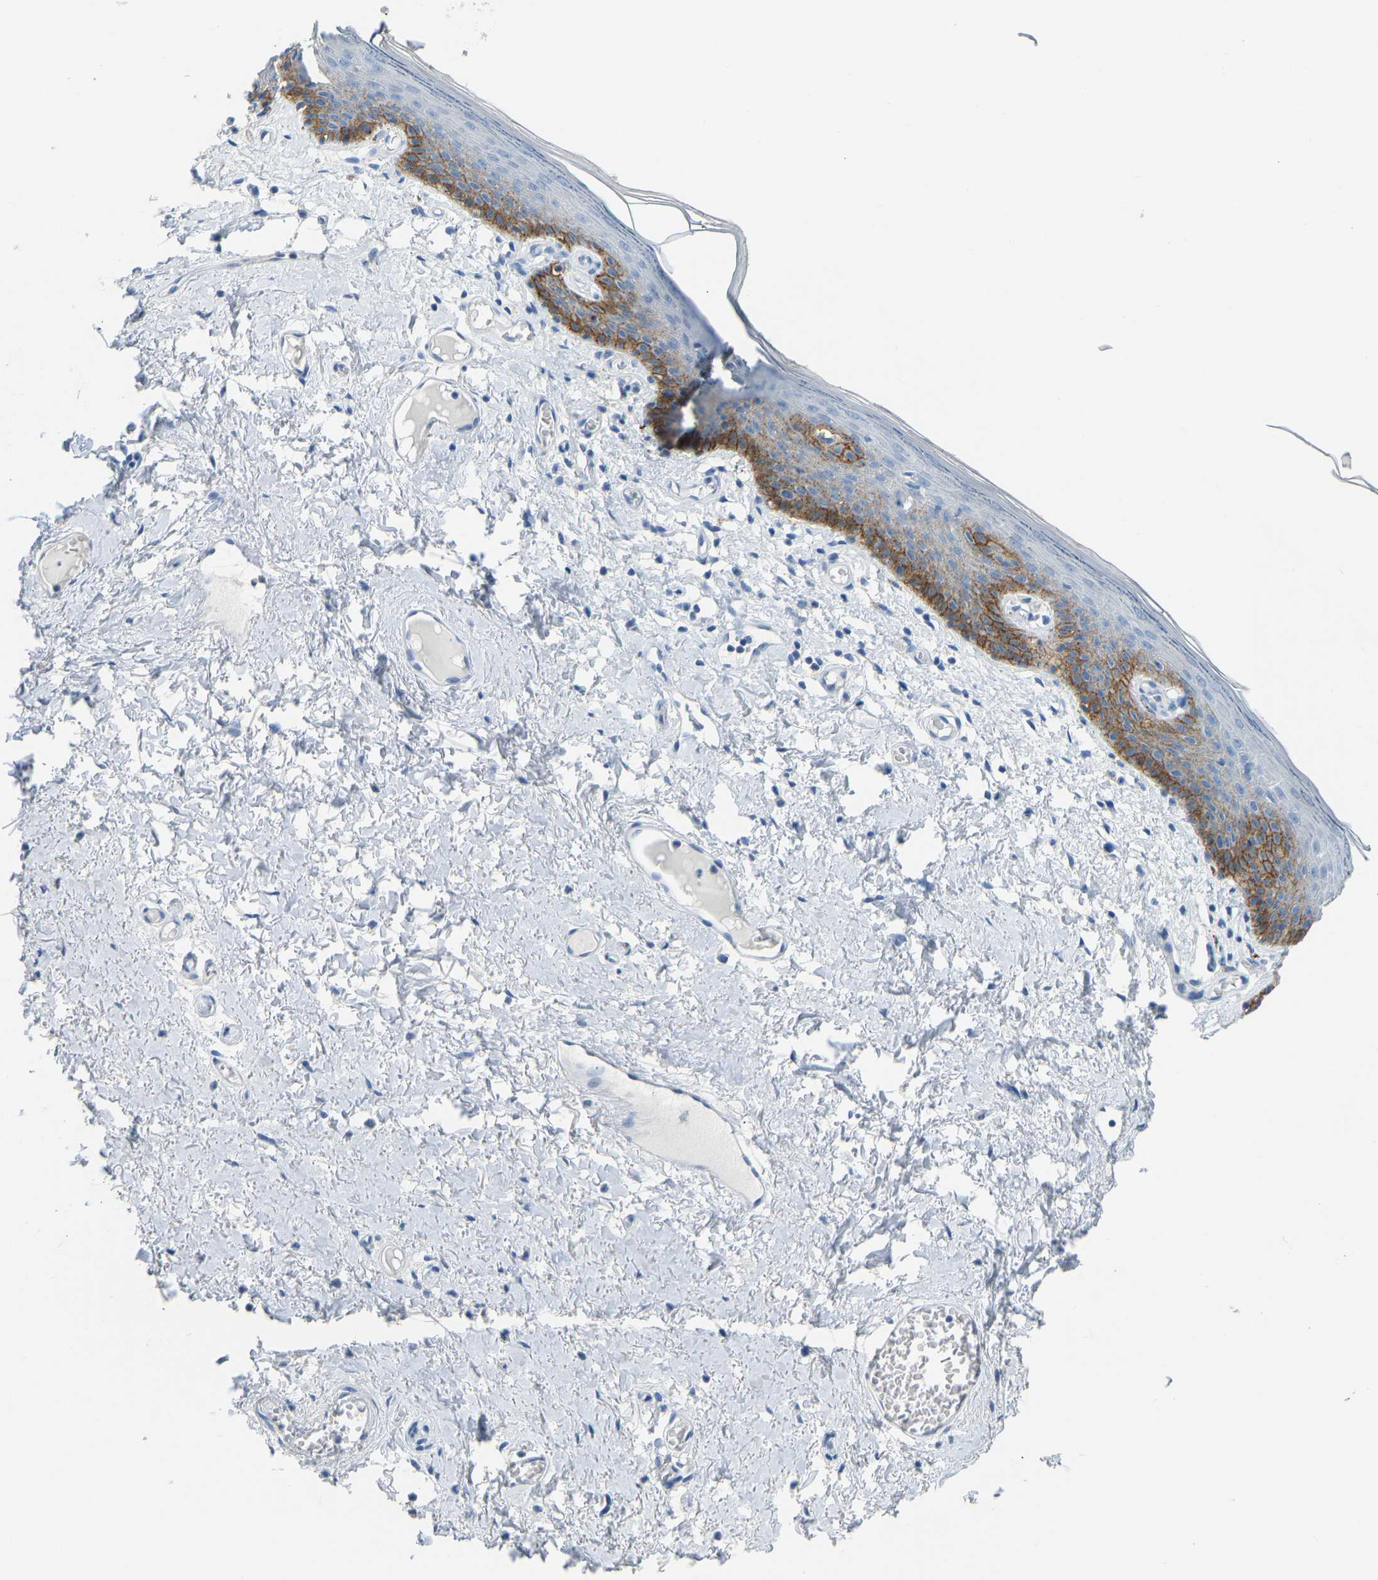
{"staining": {"intensity": "moderate", "quantity": "<25%", "location": "cytoplasmic/membranous"}, "tissue": "skin", "cell_type": "Epidermal cells", "image_type": "normal", "snomed": [{"axis": "morphology", "description": "Normal tissue, NOS"}, {"axis": "topography", "description": "Vulva"}], "caption": "Skin stained with a brown dye shows moderate cytoplasmic/membranous positive staining in approximately <25% of epidermal cells.", "gene": "ATP1A1", "patient": {"sex": "female", "age": 54}}